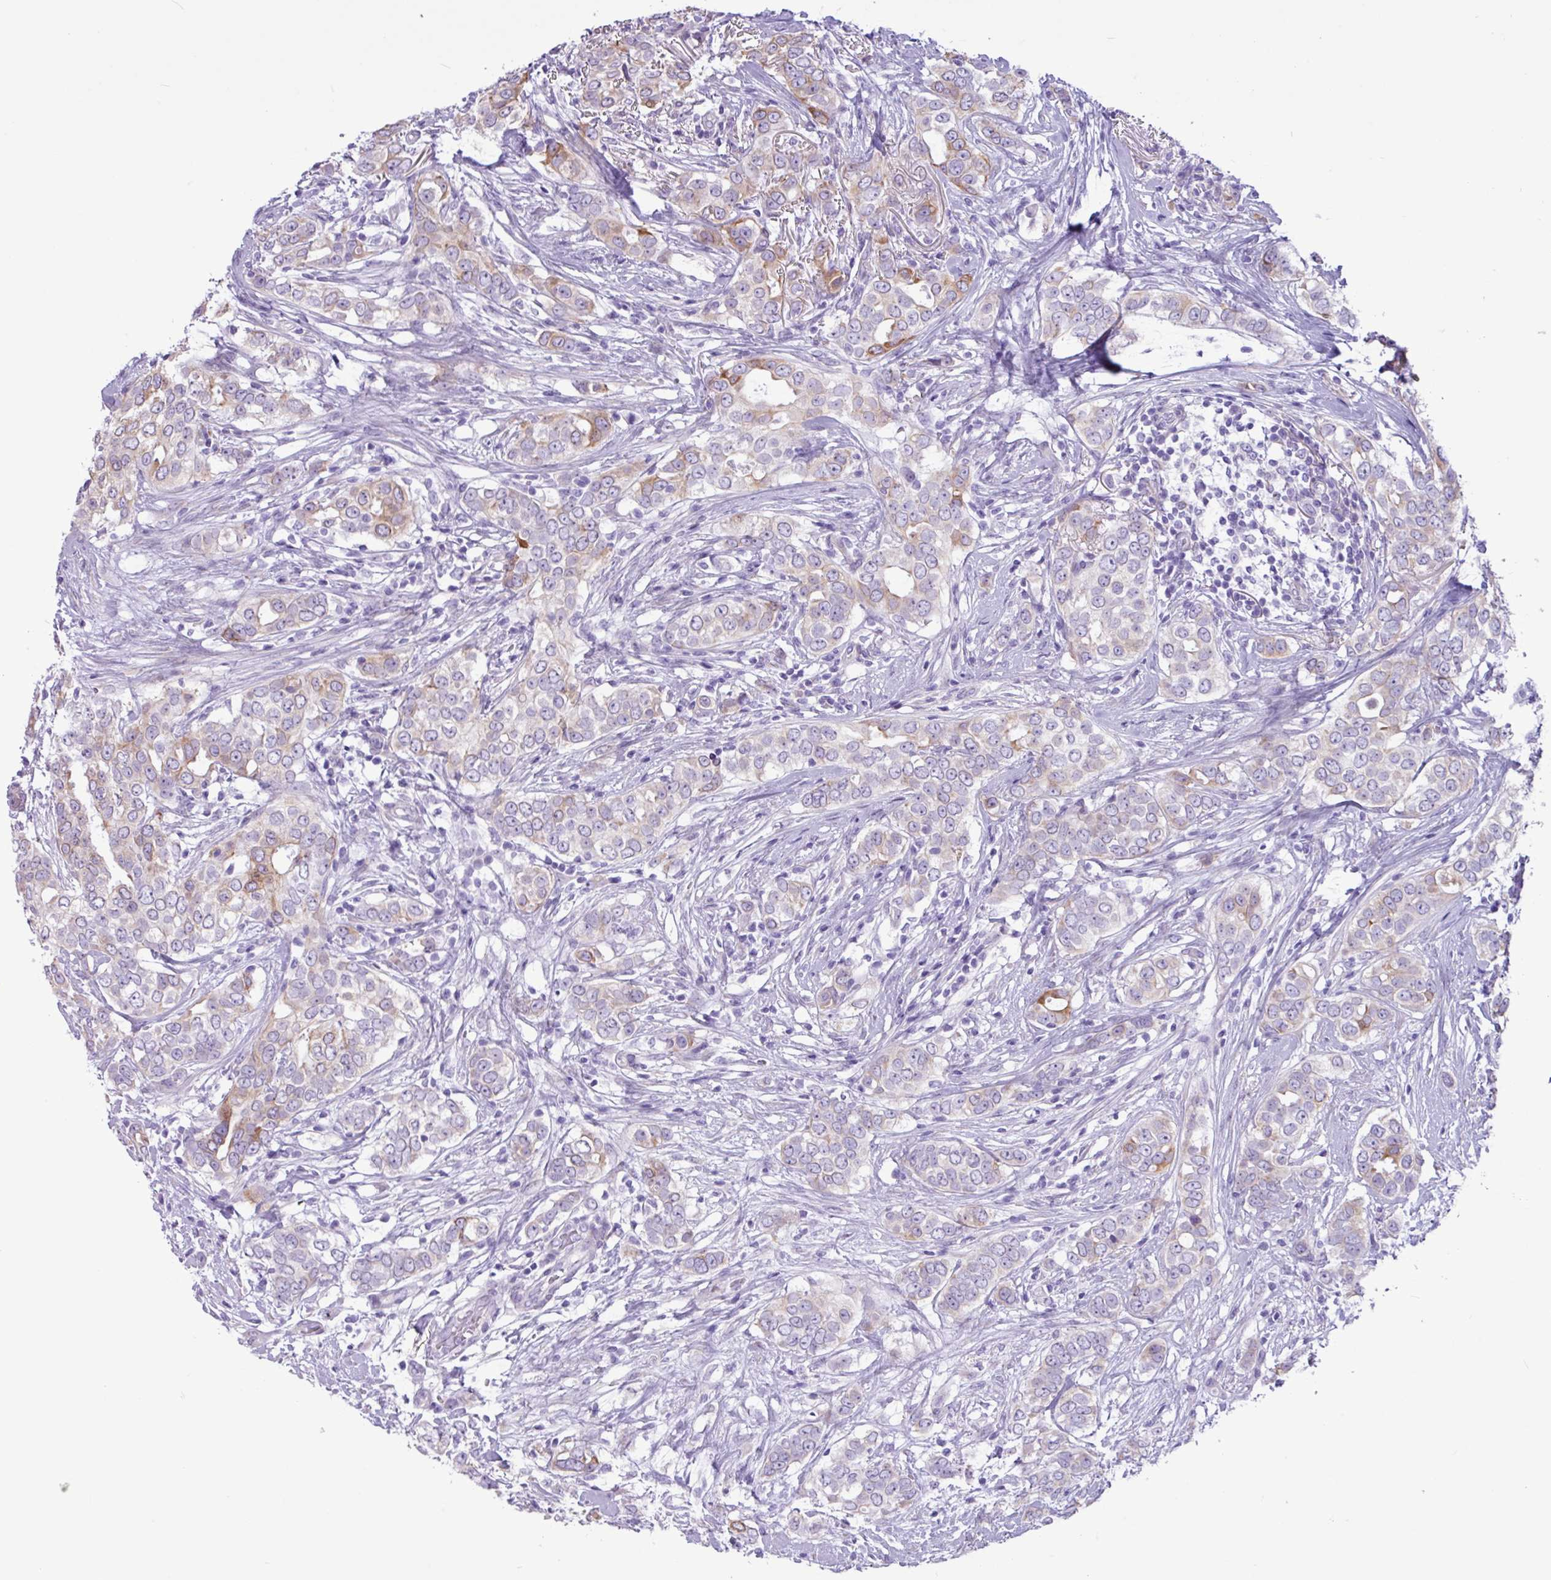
{"staining": {"intensity": "moderate", "quantity": "25%-75%", "location": "cytoplasmic/membranous"}, "tissue": "breast cancer", "cell_type": "Tumor cells", "image_type": "cancer", "snomed": [{"axis": "morphology", "description": "Lobular carcinoma"}, {"axis": "topography", "description": "Breast"}], "caption": "Breast cancer stained for a protein (brown) demonstrates moderate cytoplasmic/membranous positive staining in approximately 25%-75% of tumor cells.", "gene": "SLC38A1", "patient": {"sex": "female", "age": 51}}